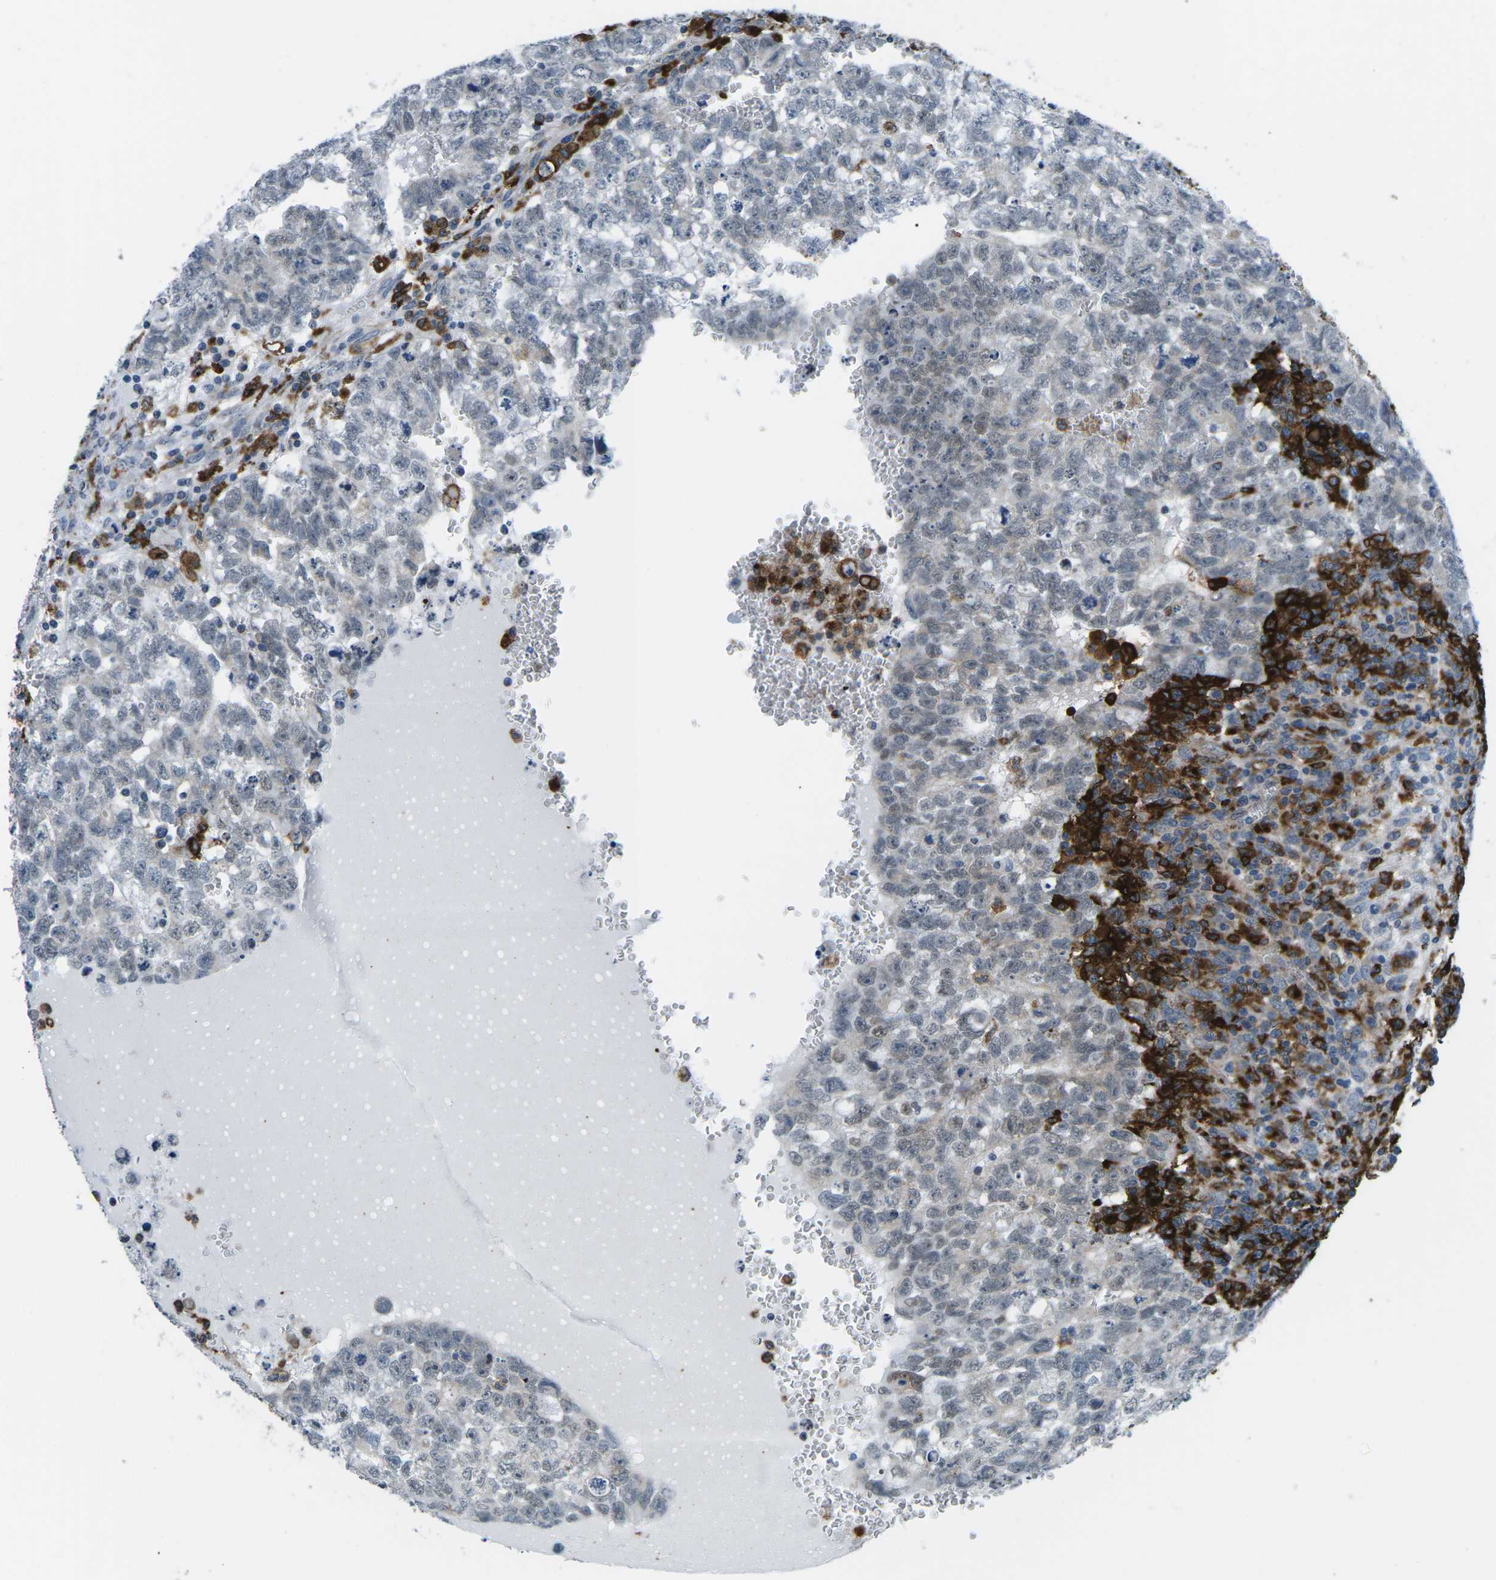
{"staining": {"intensity": "negative", "quantity": "none", "location": "none"}, "tissue": "testis cancer", "cell_type": "Tumor cells", "image_type": "cancer", "snomed": [{"axis": "morphology", "description": "Seminoma, NOS"}, {"axis": "morphology", "description": "Carcinoma, Embryonal, NOS"}, {"axis": "topography", "description": "Testis"}], "caption": "Tumor cells are negative for brown protein staining in seminoma (testis).", "gene": "PTPN1", "patient": {"sex": "male", "age": 38}}